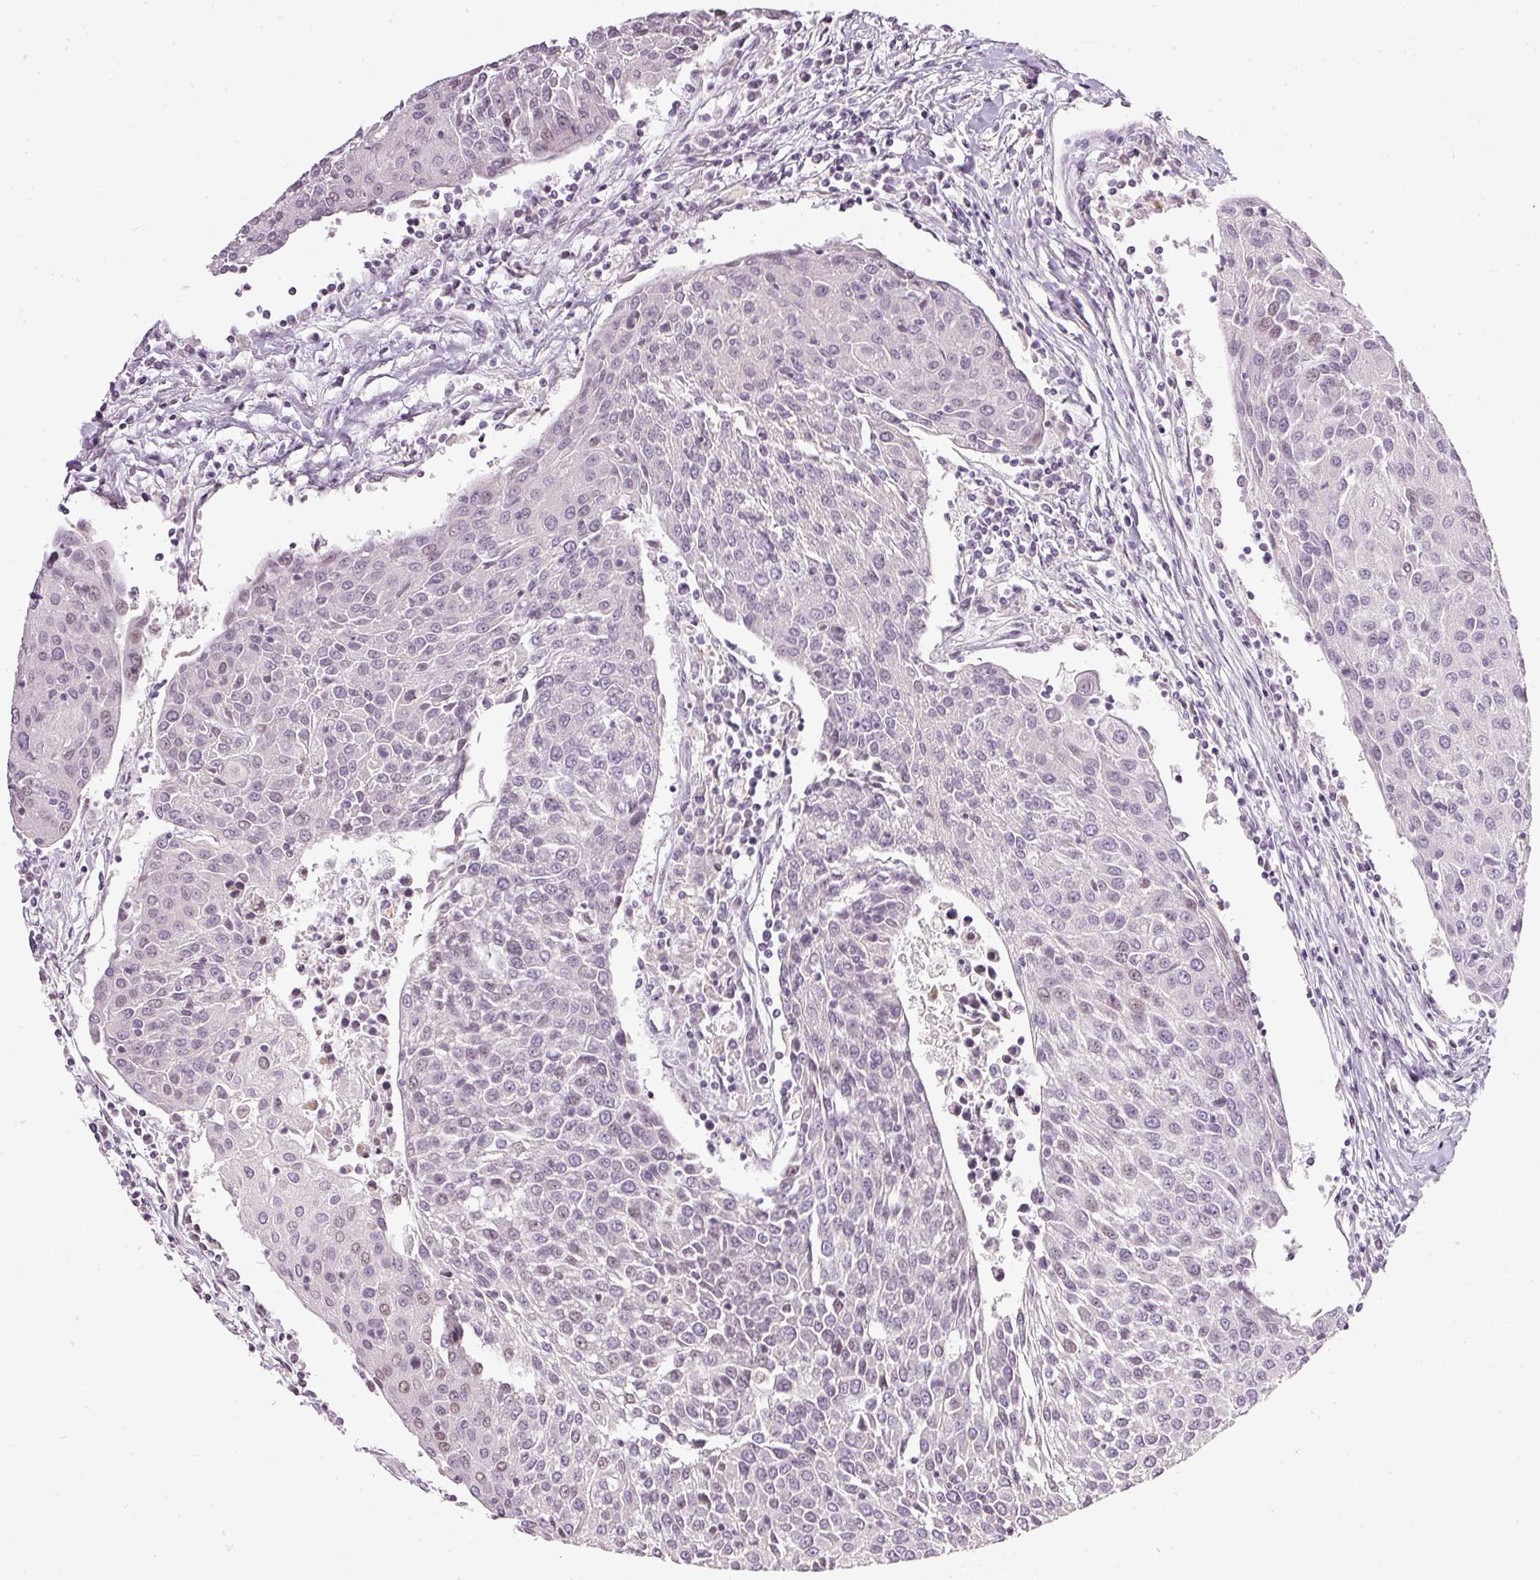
{"staining": {"intensity": "weak", "quantity": "<25%", "location": "nuclear"}, "tissue": "urothelial cancer", "cell_type": "Tumor cells", "image_type": "cancer", "snomed": [{"axis": "morphology", "description": "Urothelial carcinoma, High grade"}, {"axis": "topography", "description": "Urinary bladder"}], "caption": "Tumor cells show no significant protein expression in urothelial carcinoma (high-grade).", "gene": "NRDE2", "patient": {"sex": "female", "age": 85}}